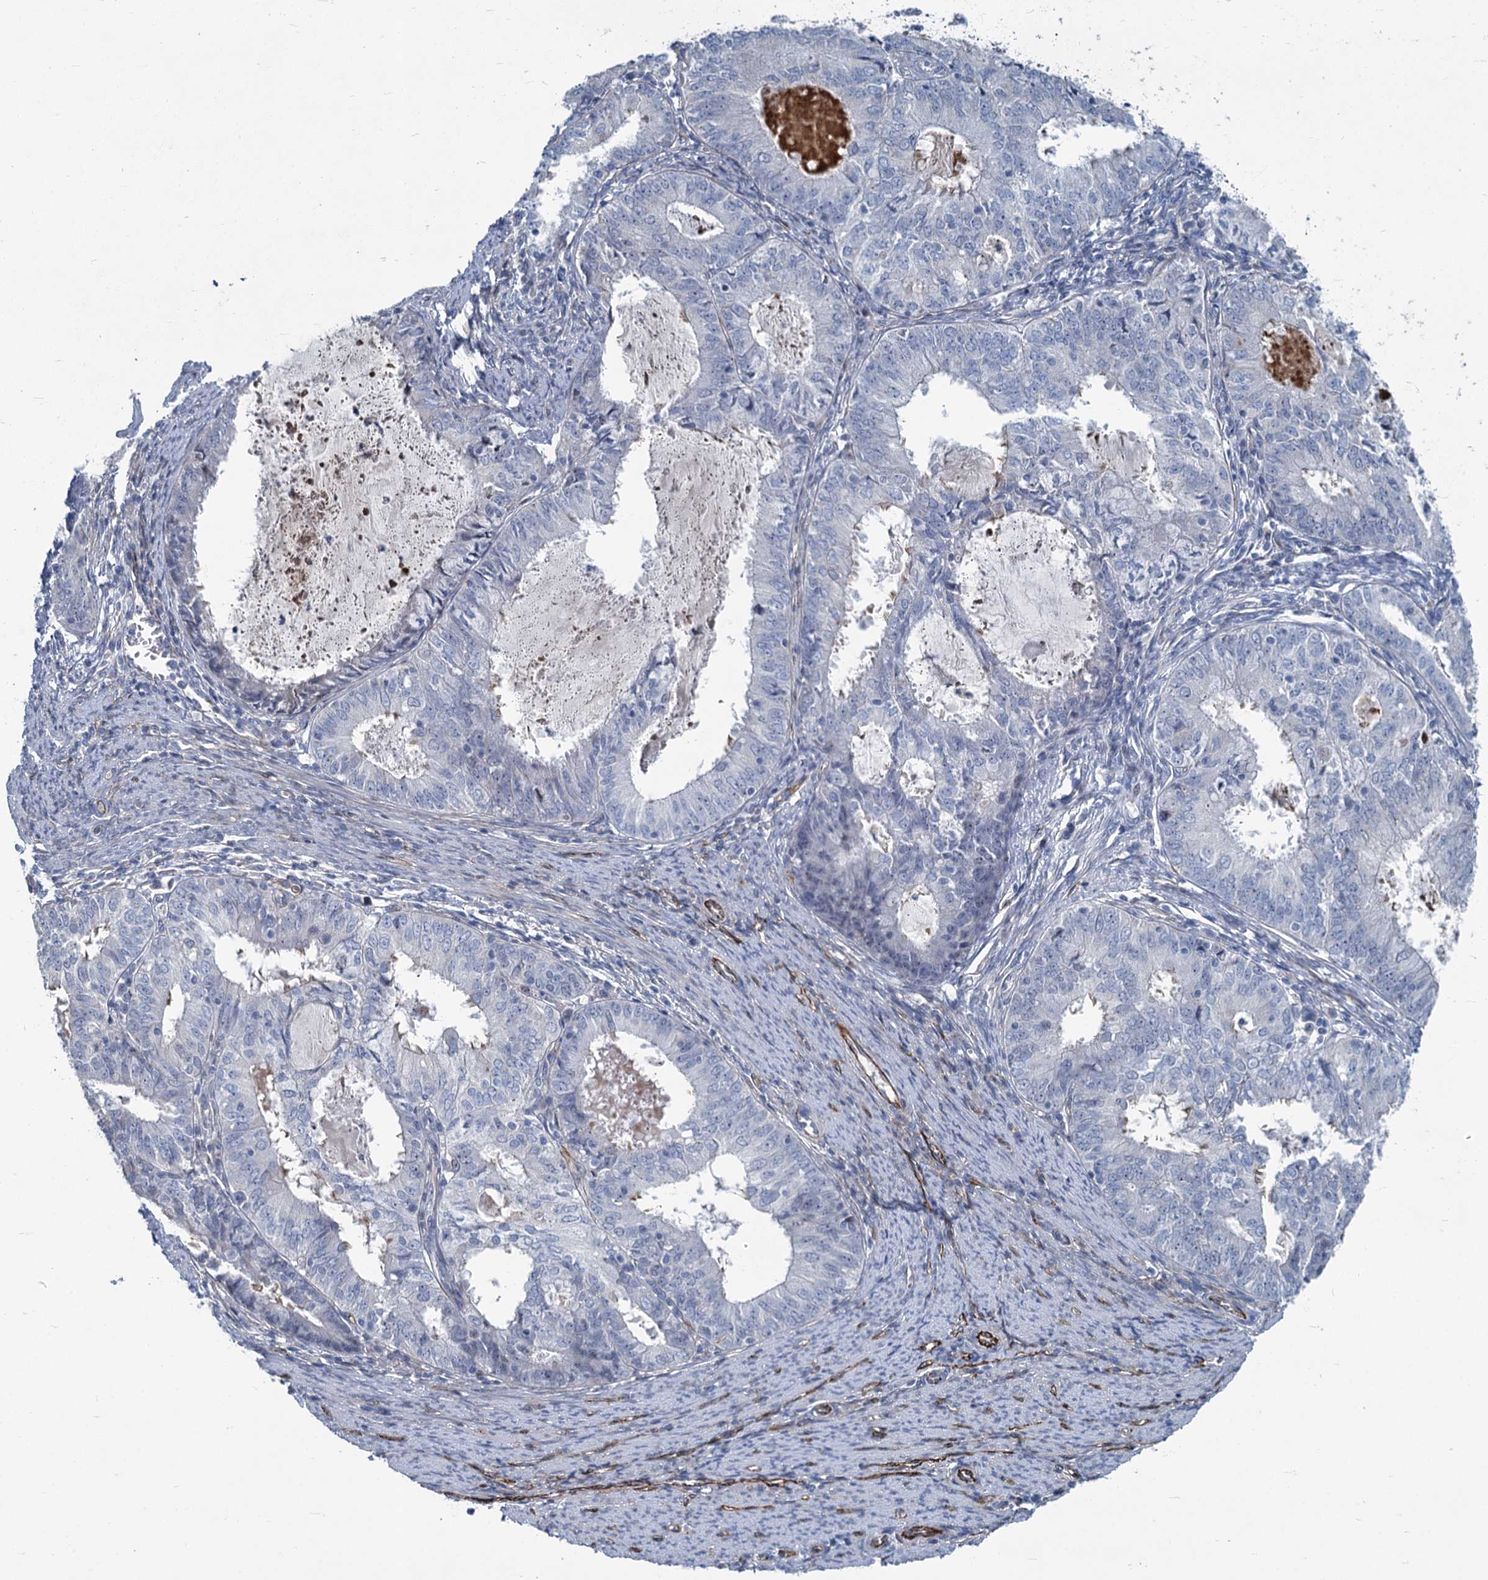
{"staining": {"intensity": "negative", "quantity": "none", "location": "none"}, "tissue": "endometrial cancer", "cell_type": "Tumor cells", "image_type": "cancer", "snomed": [{"axis": "morphology", "description": "Adenocarcinoma, NOS"}, {"axis": "topography", "description": "Endometrium"}], "caption": "Adenocarcinoma (endometrial) was stained to show a protein in brown. There is no significant positivity in tumor cells.", "gene": "ASXL3", "patient": {"sex": "female", "age": 57}}